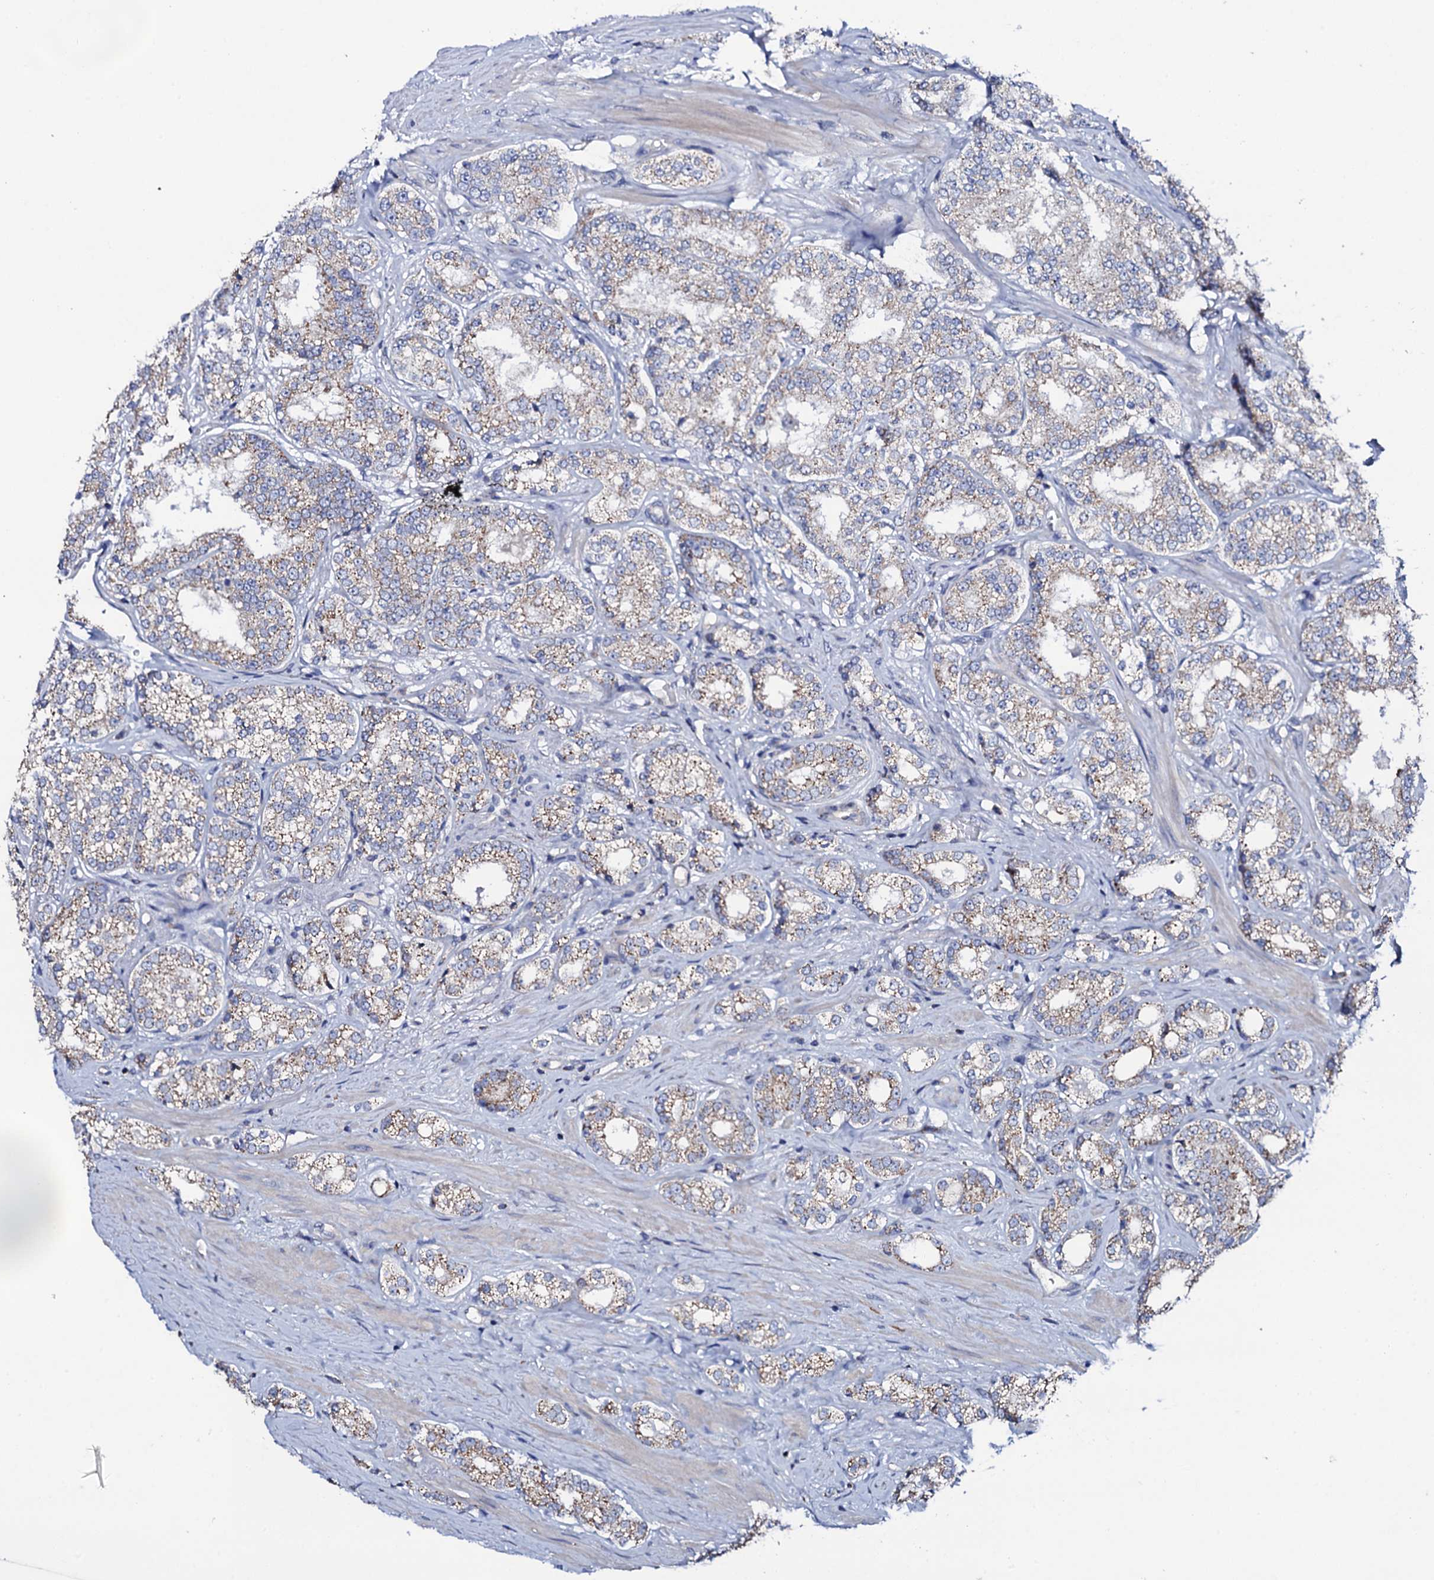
{"staining": {"intensity": "weak", "quantity": "25%-75%", "location": "cytoplasmic/membranous"}, "tissue": "prostate cancer", "cell_type": "Tumor cells", "image_type": "cancer", "snomed": [{"axis": "morphology", "description": "Normal tissue, NOS"}, {"axis": "morphology", "description": "Adenocarcinoma, High grade"}, {"axis": "topography", "description": "Prostate"}], "caption": "Weak cytoplasmic/membranous staining for a protein is seen in approximately 25%-75% of tumor cells of prostate cancer (high-grade adenocarcinoma) using immunohistochemistry.", "gene": "TCAF2", "patient": {"sex": "male", "age": 83}}